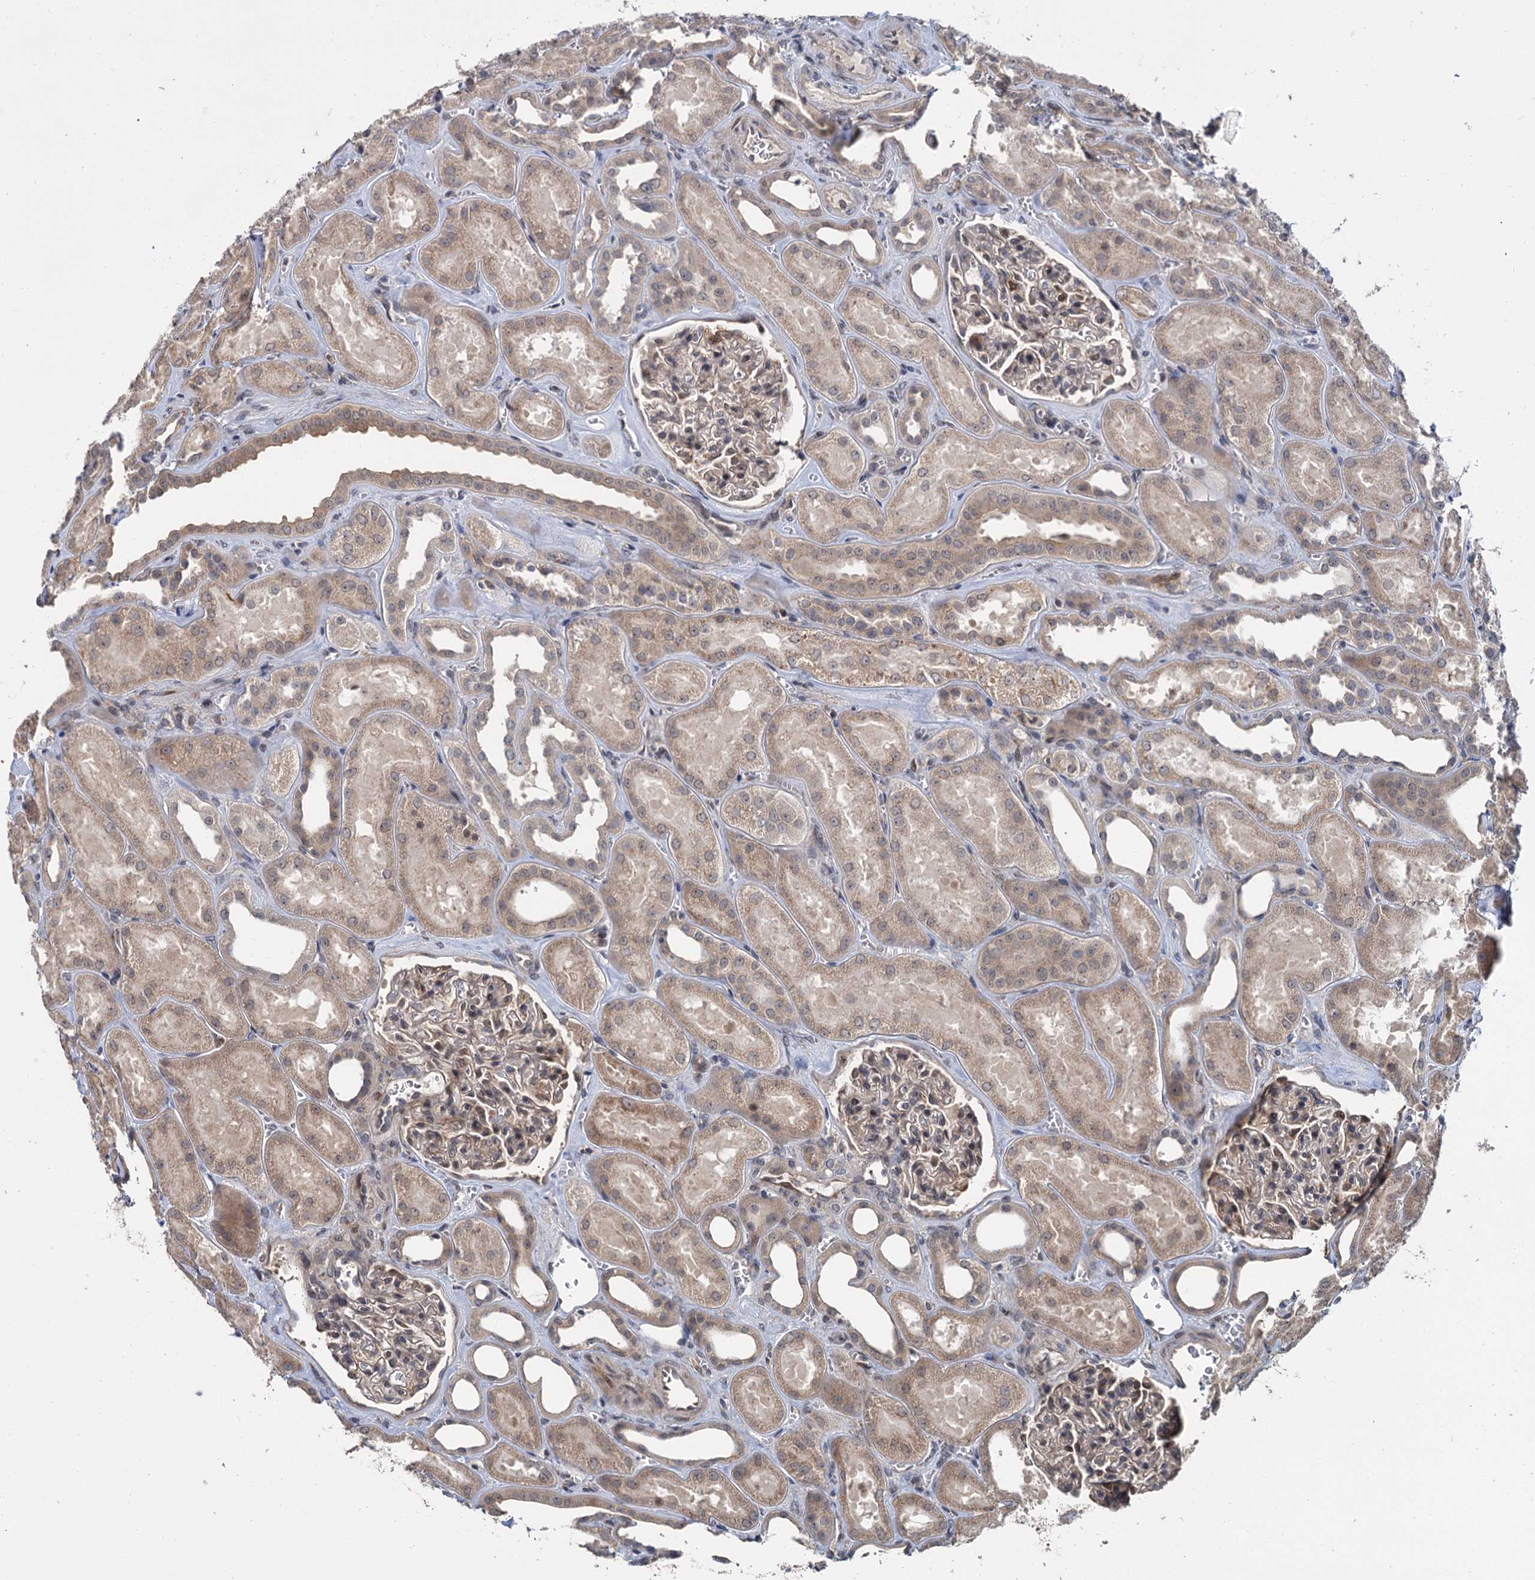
{"staining": {"intensity": "moderate", "quantity": "<25%", "location": "cytoplasmic/membranous"}, "tissue": "kidney", "cell_type": "Cells in glomeruli", "image_type": "normal", "snomed": [{"axis": "morphology", "description": "Normal tissue, NOS"}, {"axis": "morphology", "description": "Adenocarcinoma, NOS"}, {"axis": "topography", "description": "Kidney"}], "caption": "Human kidney stained with a brown dye exhibits moderate cytoplasmic/membranous positive staining in approximately <25% of cells in glomeruli.", "gene": "KANSL2", "patient": {"sex": "female", "age": 68}}